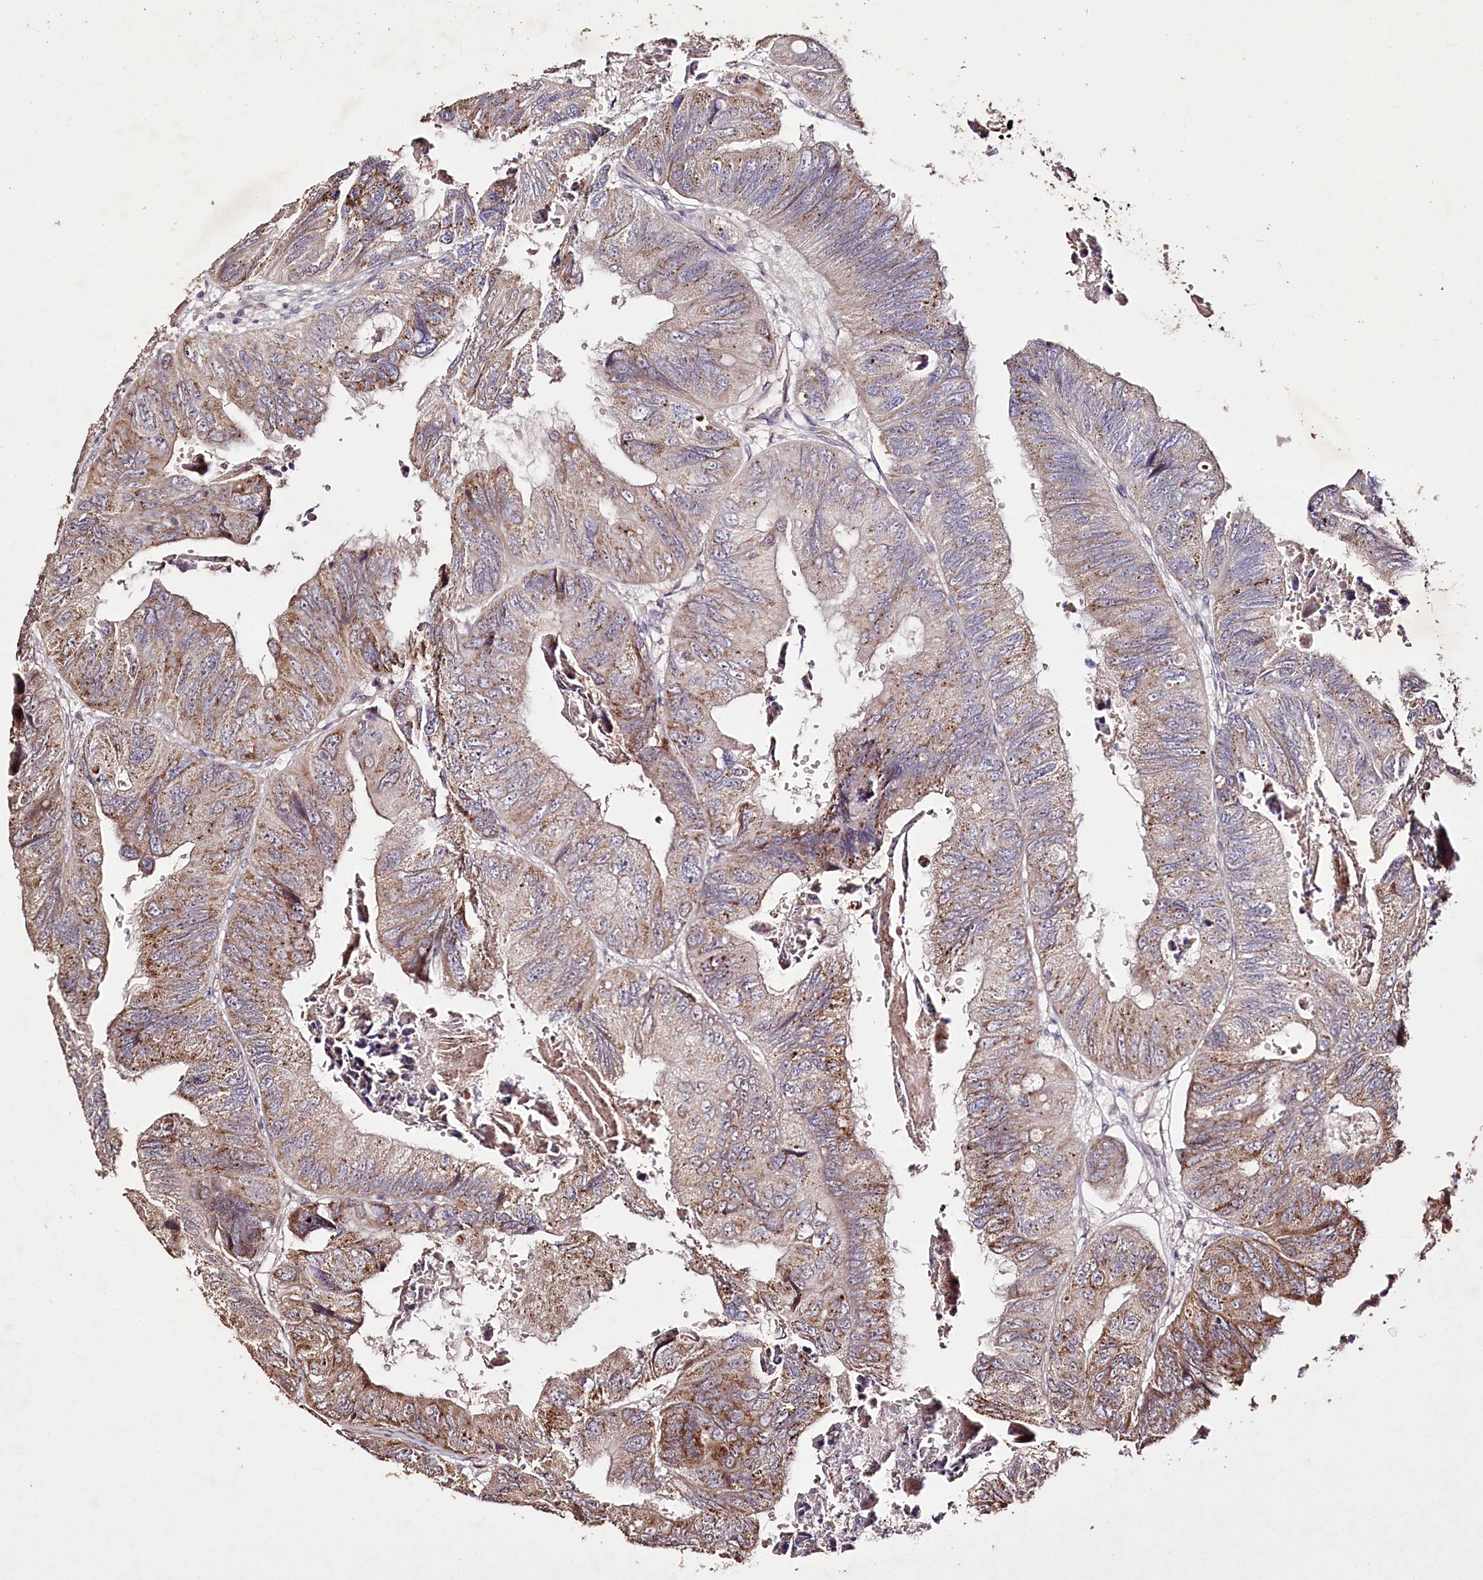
{"staining": {"intensity": "moderate", "quantity": ">75%", "location": "cytoplasmic/membranous"}, "tissue": "colorectal cancer", "cell_type": "Tumor cells", "image_type": "cancer", "snomed": [{"axis": "morphology", "description": "Adenocarcinoma, NOS"}, {"axis": "topography", "description": "Rectum"}], "caption": "Human adenocarcinoma (colorectal) stained with a protein marker exhibits moderate staining in tumor cells.", "gene": "CARD19", "patient": {"sex": "male", "age": 63}}